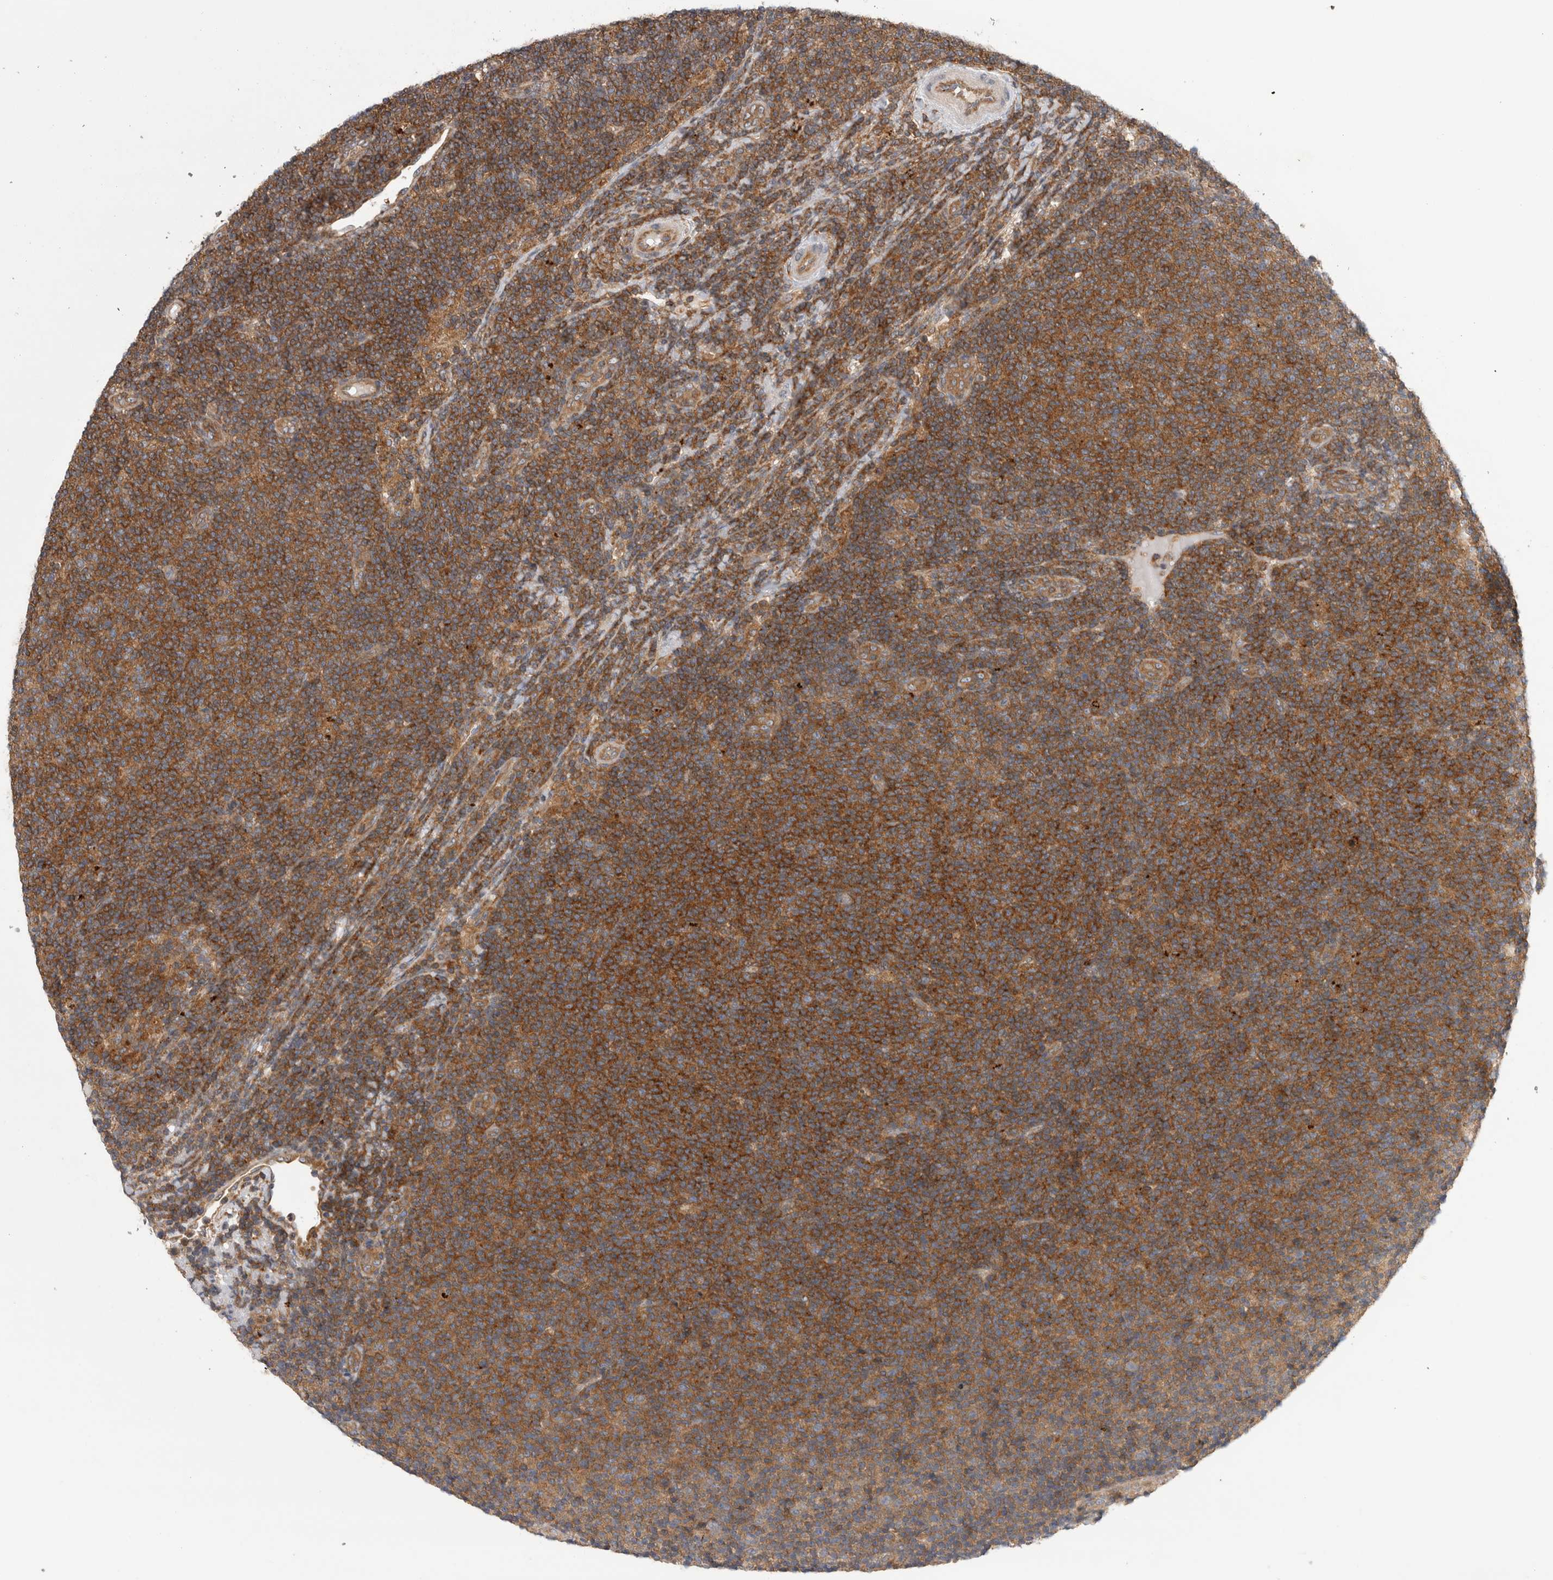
{"staining": {"intensity": "moderate", "quantity": ">75%", "location": "cytoplasmic/membranous"}, "tissue": "lymphoma", "cell_type": "Tumor cells", "image_type": "cancer", "snomed": [{"axis": "morphology", "description": "Malignant lymphoma, non-Hodgkin's type, Low grade"}, {"axis": "topography", "description": "Lymph node"}], "caption": "Protein expression analysis of malignant lymphoma, non-Hodgkin's type (low-grade) displays moderate cytoplasmic/membranous expression in approximately >75% of tumor cells.", "gene": "GRIK2", "patient": {"sex": "male", "age": 66}}